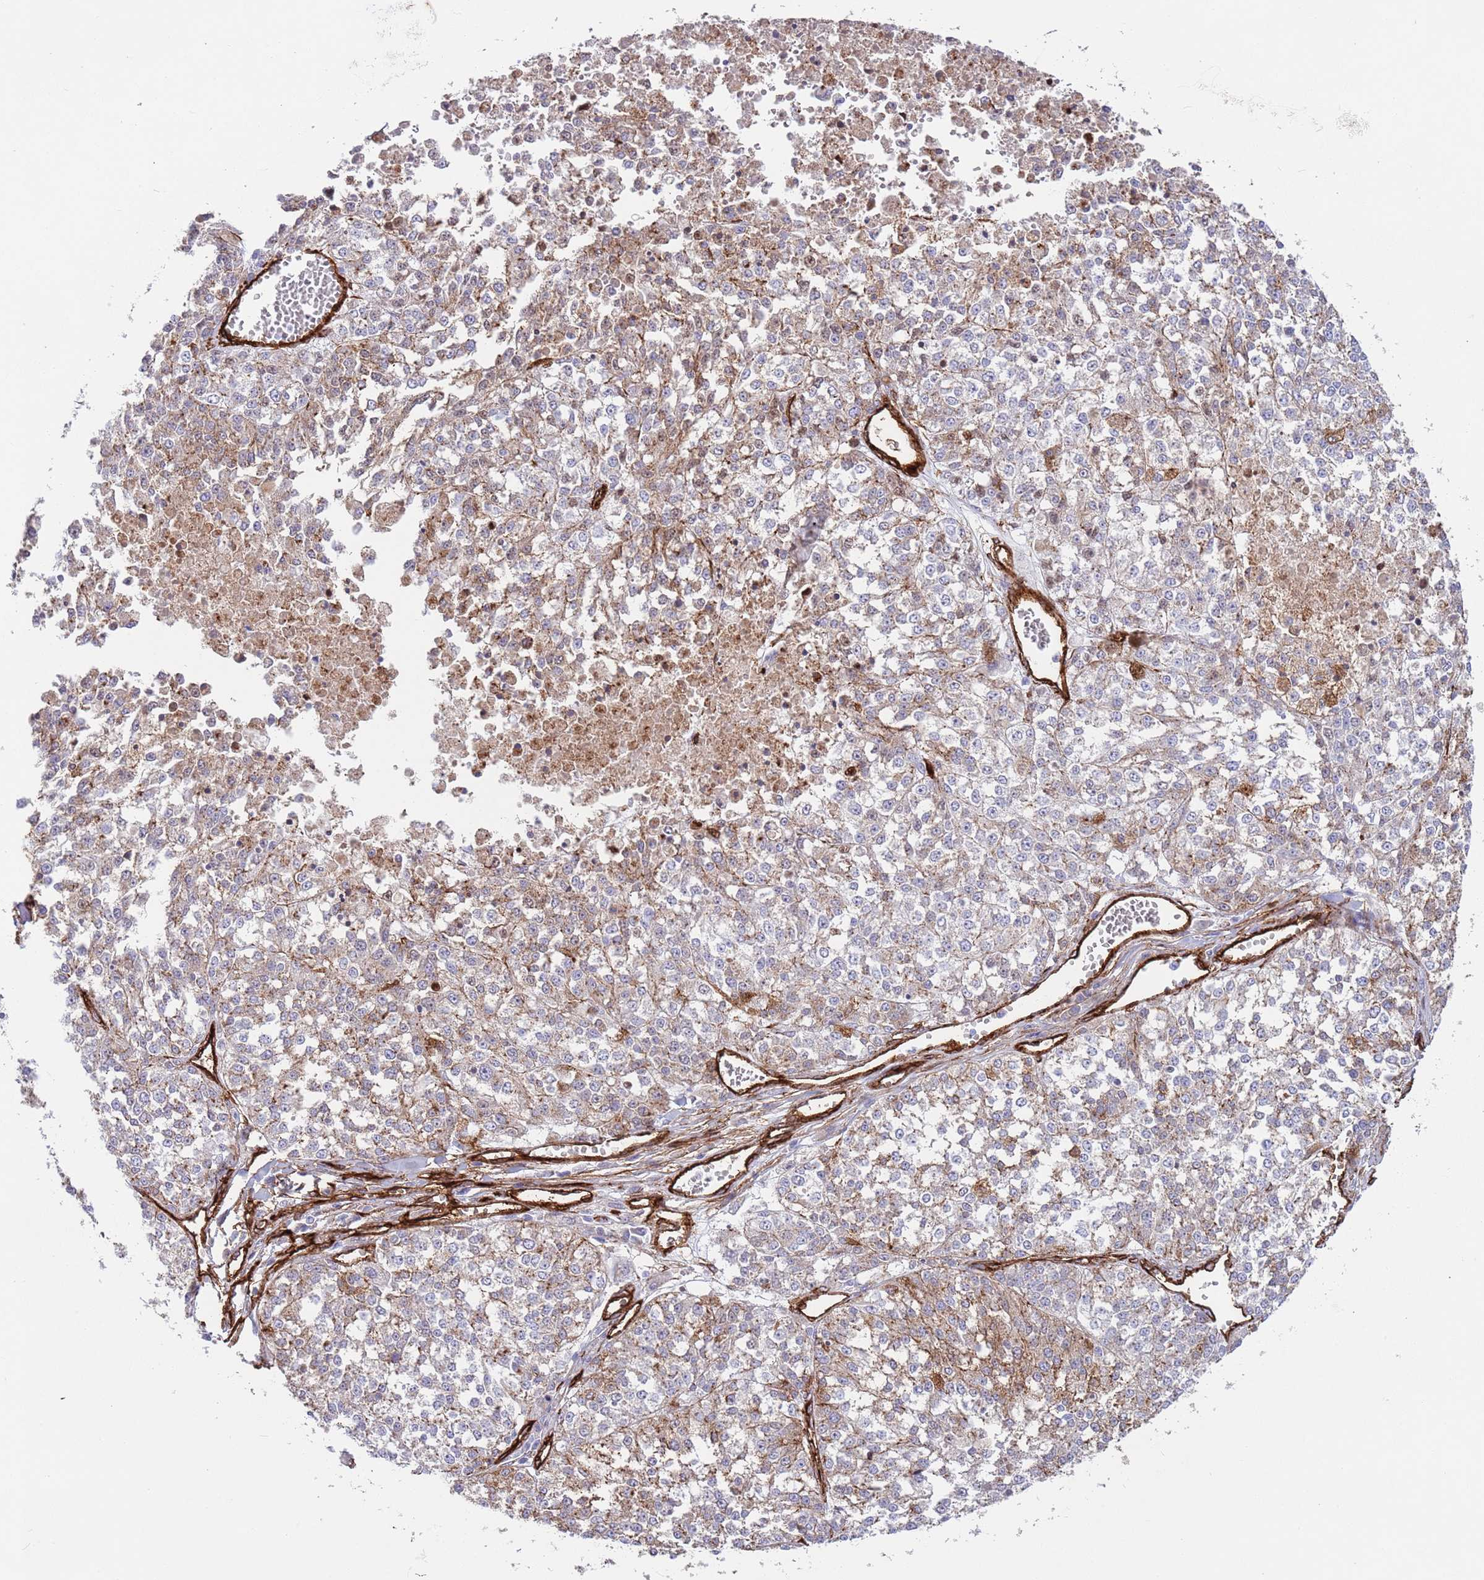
{"staining": {"intensity": "weak", "quantity": "25%-75%", "location": "cytoplasmic/membranous"}, "tissue": "melanoma", "cell_type": "Tumor cells", "image_type": "cancer", "snomed": [{"axis": "morphology", "description": "Malignant melanoma, NOS"}, {"axis": "topography", "description": "Skin"}], "caption": "Malignant melanoma stained with a brown dye displays weak cytoplasmic/membranous positive expression in approximately 25%-75% of tumor cells.", "gene": "CAV2", "patient": {"sex": "female", "age": 64}}